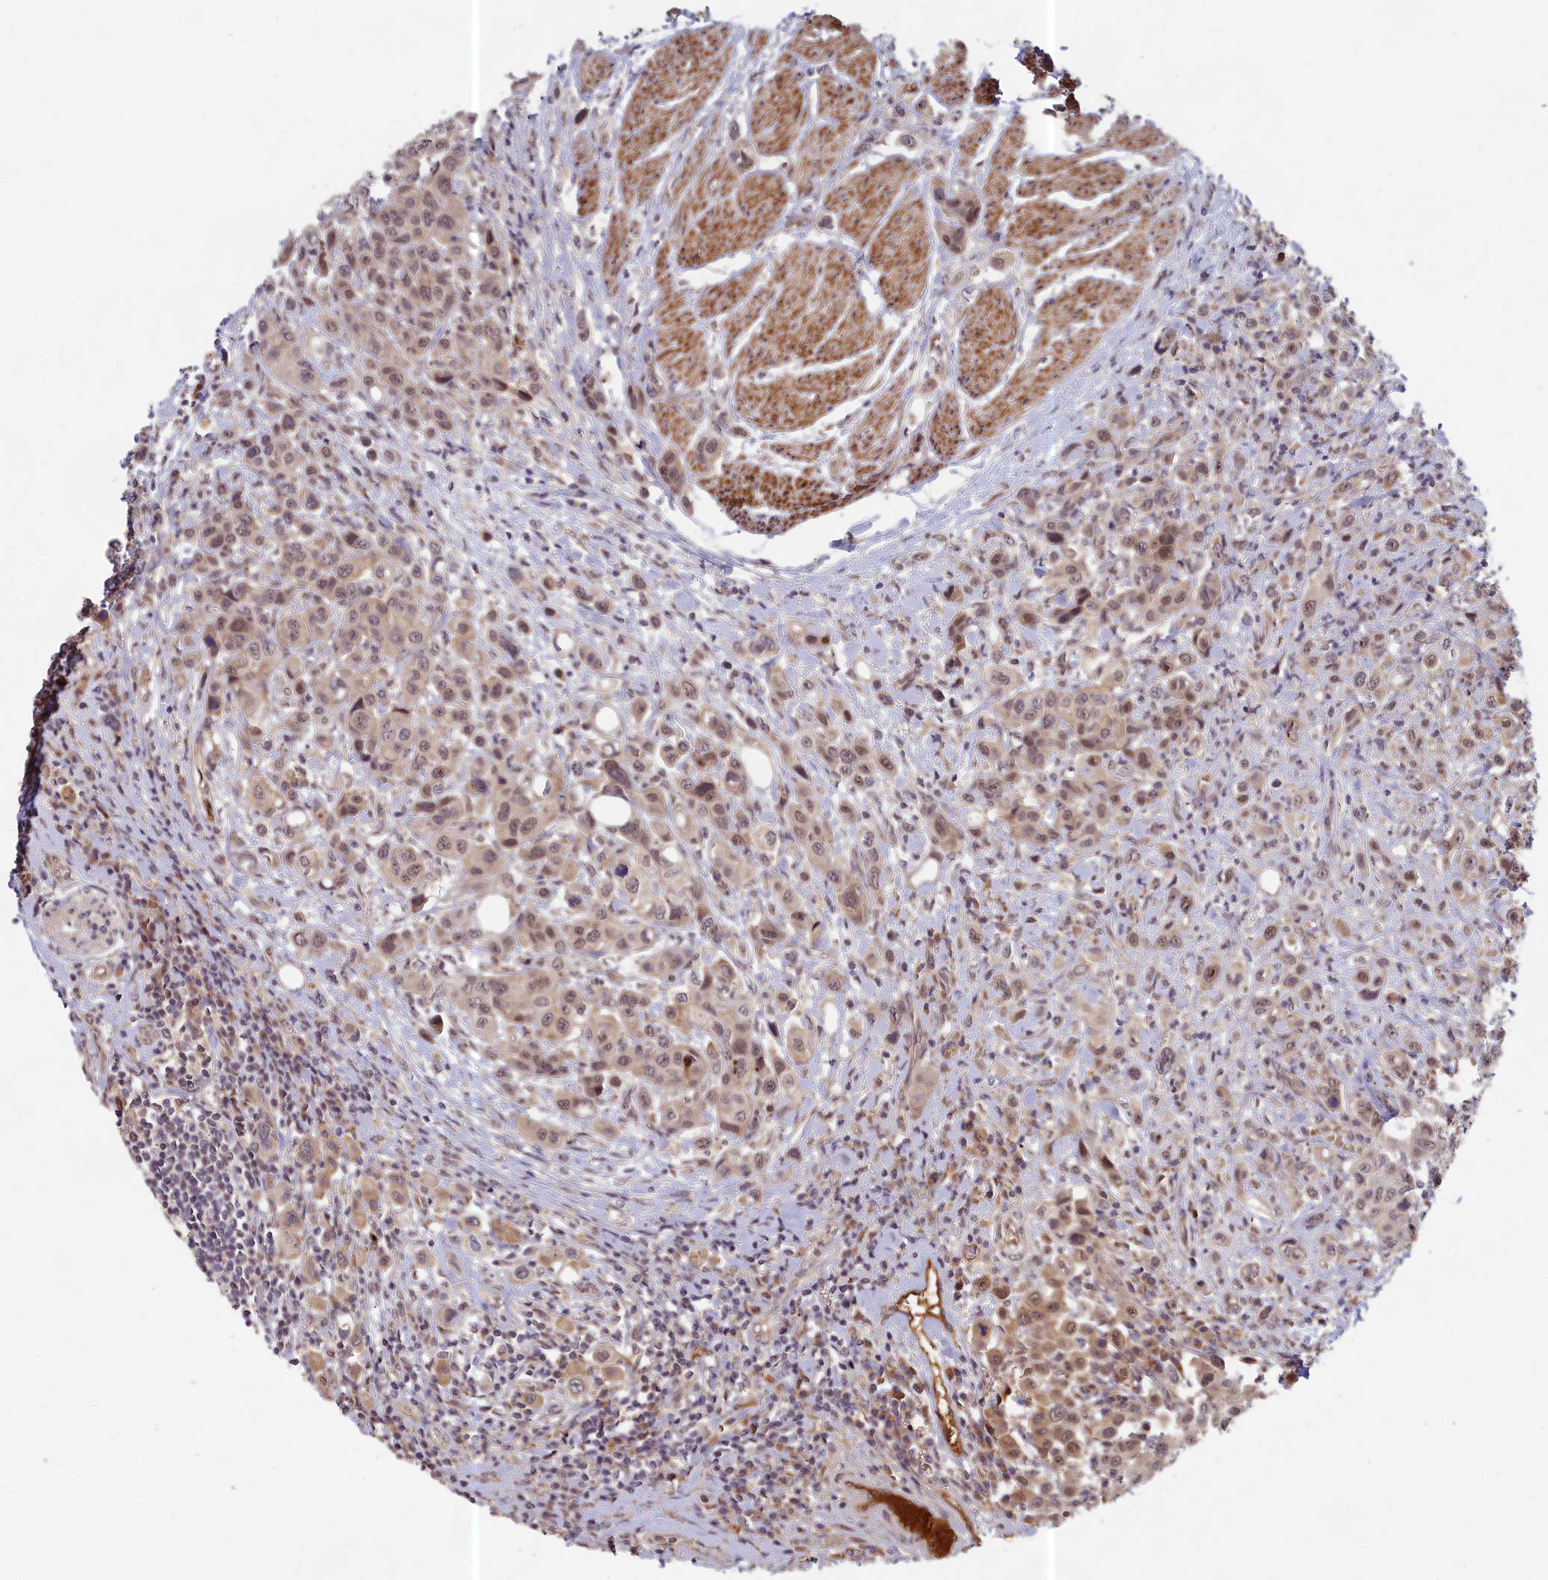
{"staining": {"intensity": "weak", "quantity": ">75%", "location": "cytoplasmic/membranous,nuclear"}, "tissue": "urothelial cancer", "cell_type": "Tumor cells", "image_type": "cancer", "snomed": [{"axis": "morphology", "description": "Urothelial carcinoma, High grade"}, {"axis": "topography", "description": "Urinary bladder"}], "caption": "A high-resolution histopathology image shows IHC staining of urothelial carcinoma (high-grade), which demonstrates weak cytoplasmic/membranous and nuclear expression in approximately >75% of tumor cells.", "gene": "EARS2", "patient": {"sex": "male", "age": 50}}